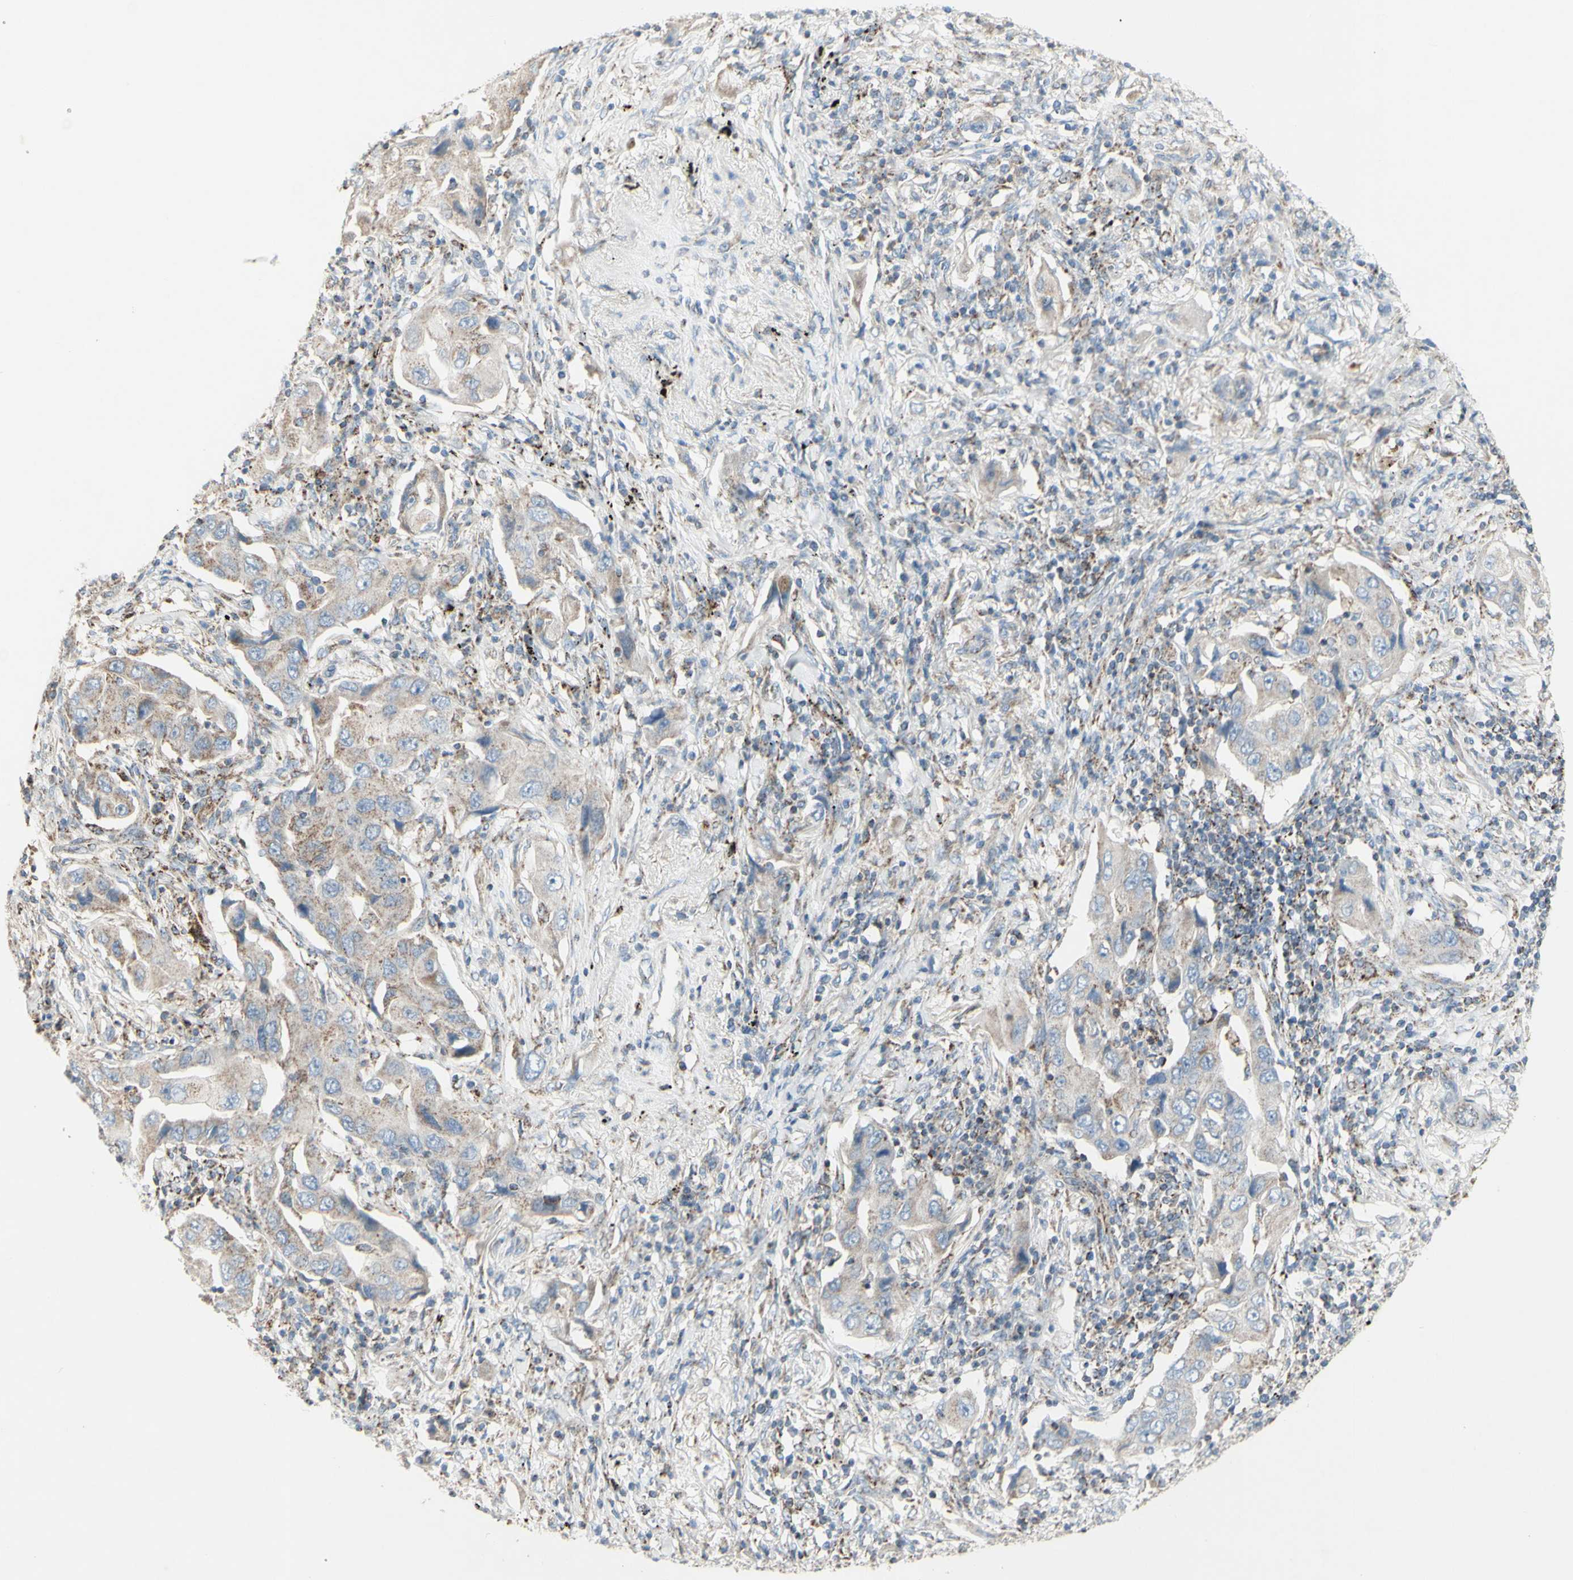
{"staining": {"intensity": "weak", "quantity": "<25%", "location": "cytoplasmic/membranous"}, "tissue": "lung cancer", "cell_type": "Tumor cells", "image_type": "cancer", "snomed": [{"axis": "morphology", "description": "Adenocarcinoma, NOS"}, {"axis": "topography", "description": "Lung"}], "caption": "Adenocarcinoma (lung) was stained to show a protein in brown. There is no significant positivity in tumor cells.", "gene": "CNTNAP1", "patient": {"sex": "female", "age": 65}}